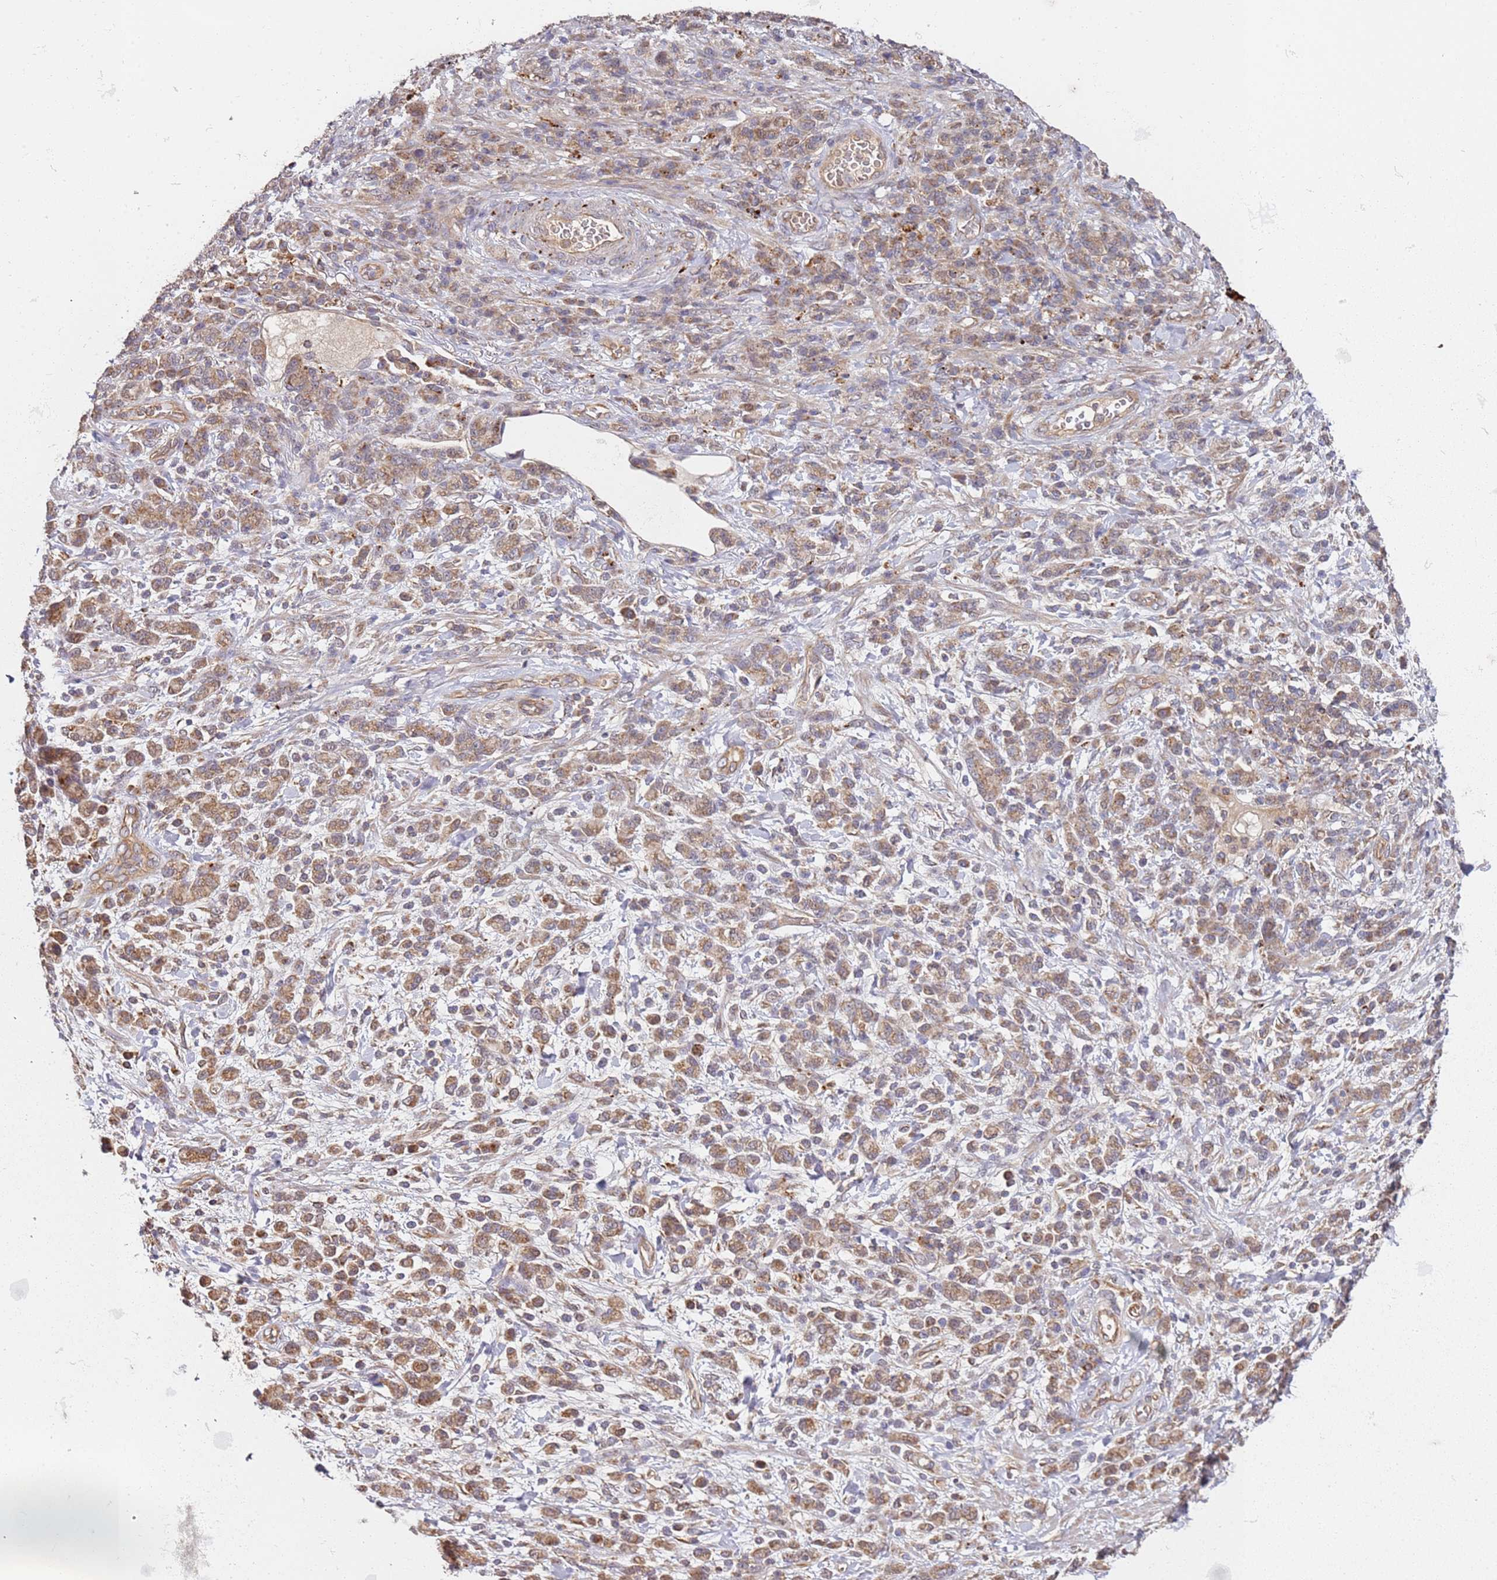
{"staining": {"intensity": "moderate", "quantity": ">75%", "location": "cytoplasmic/membranous"}, "tissue": "stomach cancer", "cell_type": "Tumor cells", "image_type": "cancer", "snomed": [{"axis": "morphology", "description": "Adenocarcinoma, NOS"}, {"axis": "topography", "description": "Stomach"}], "caption": "Immunohistochemical staining of stomach cancer shows medium levels of moderate cytoplasmic/membranous expression in approximately >75% of tumor cells.", "gene": "SCGB2B2", "patient": {"sex": "male", "age": 77}}